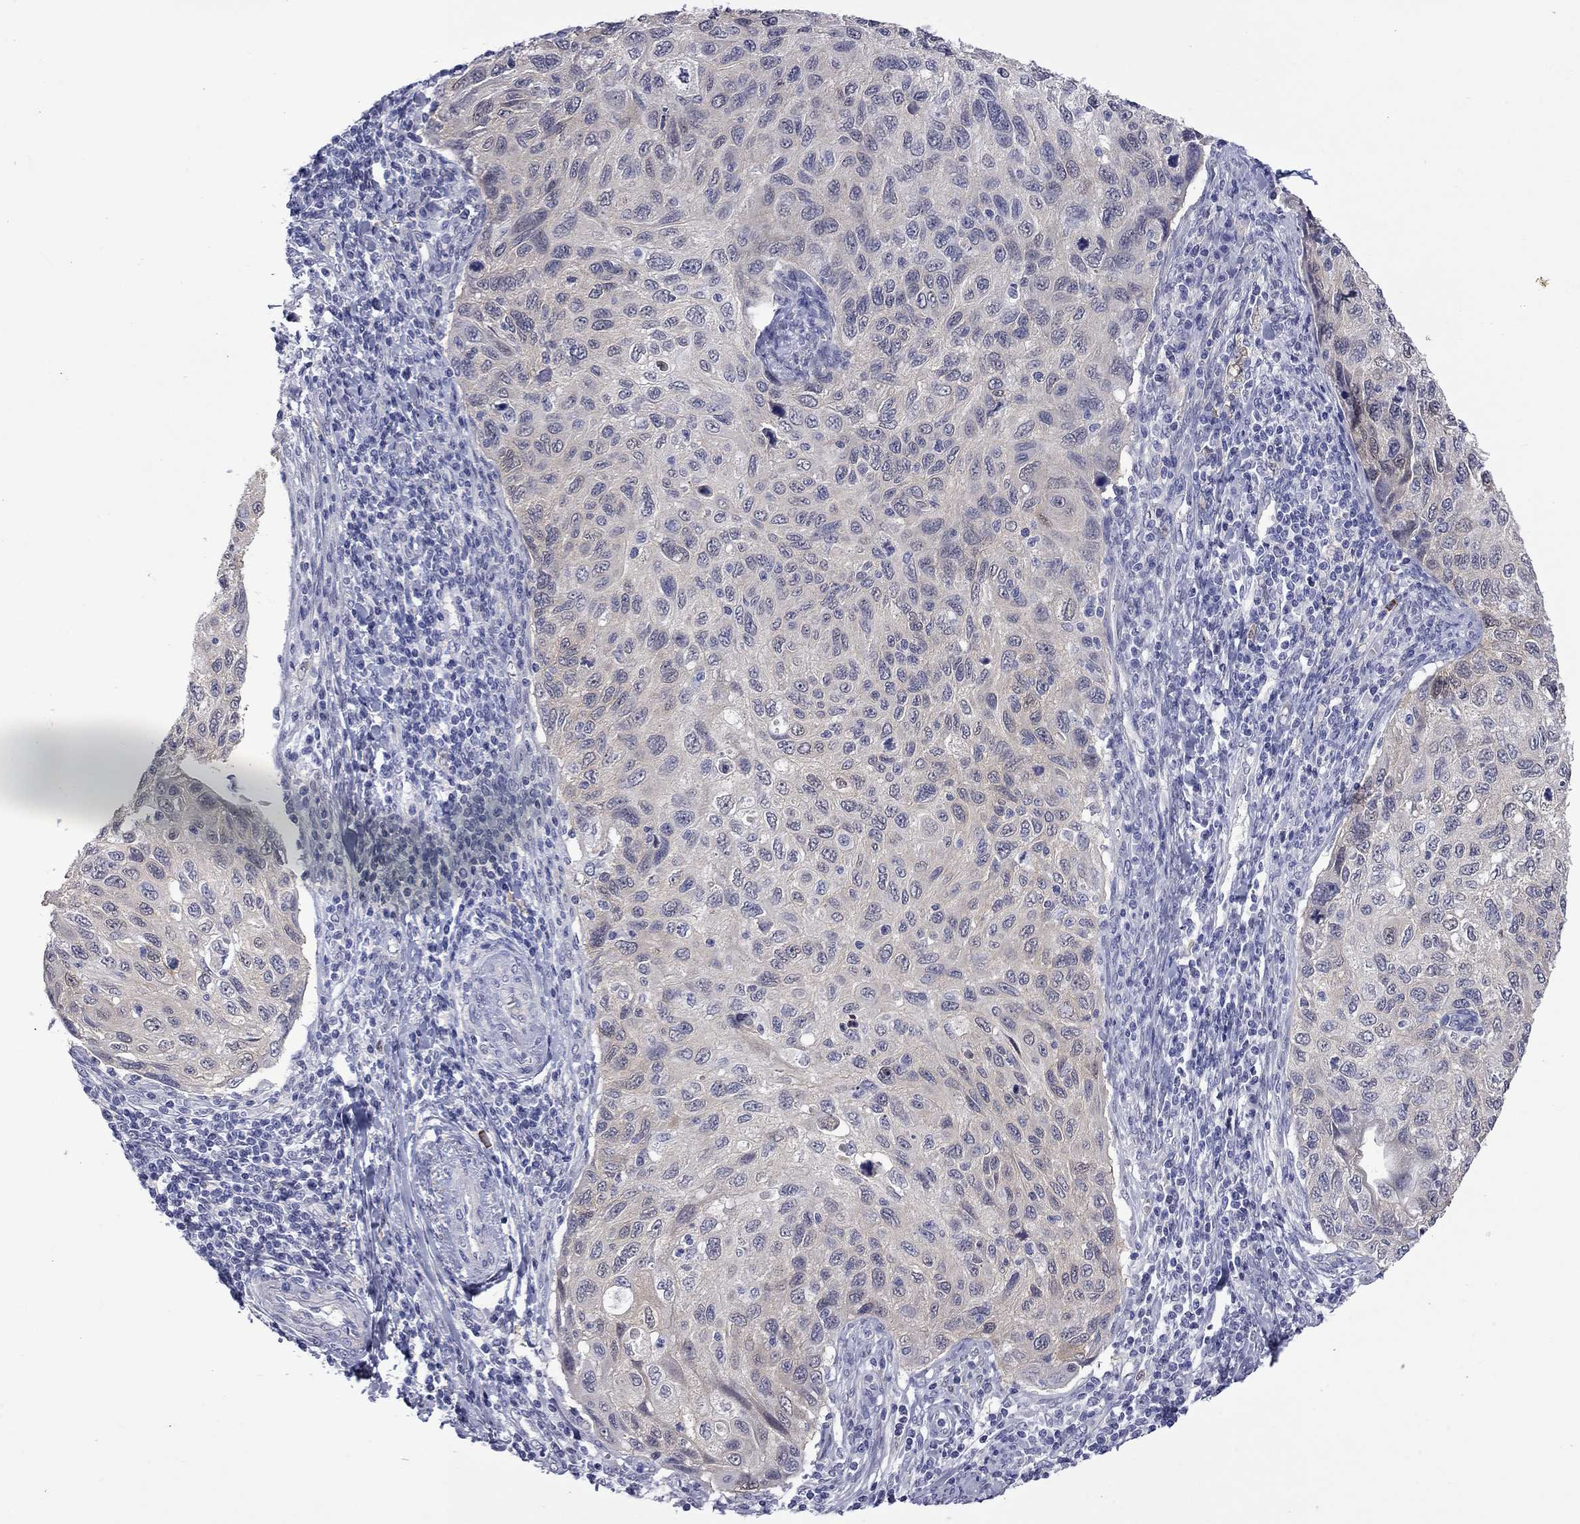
{"staining": {"intensity": "negative", "quantity": "none", "location": "none"}, "tissue": "cervical cancer", "cell_type": "Tumor cells", "image_type": "cancer", "snomed": [{"axis": "morphology", "description": "Squamous cell carcinoma, NOS"}, {"axis": "topography", "description": "Cervix"}], "caption": "IHC photomicrograph of neoplastic tissue: human squamous cell carcinoma (cervical) stained with DAB (3,3'-diaminobenzidine) reveals no significant protein positivity in tumor cells. (Stains: DAB immunohistochemistry with hematoxylin counter stain, Microscopy: brightfield microscopy at high magnification).", "gene": "CTNNBIP1", "patient": {"sex": "female", "age": 70}}